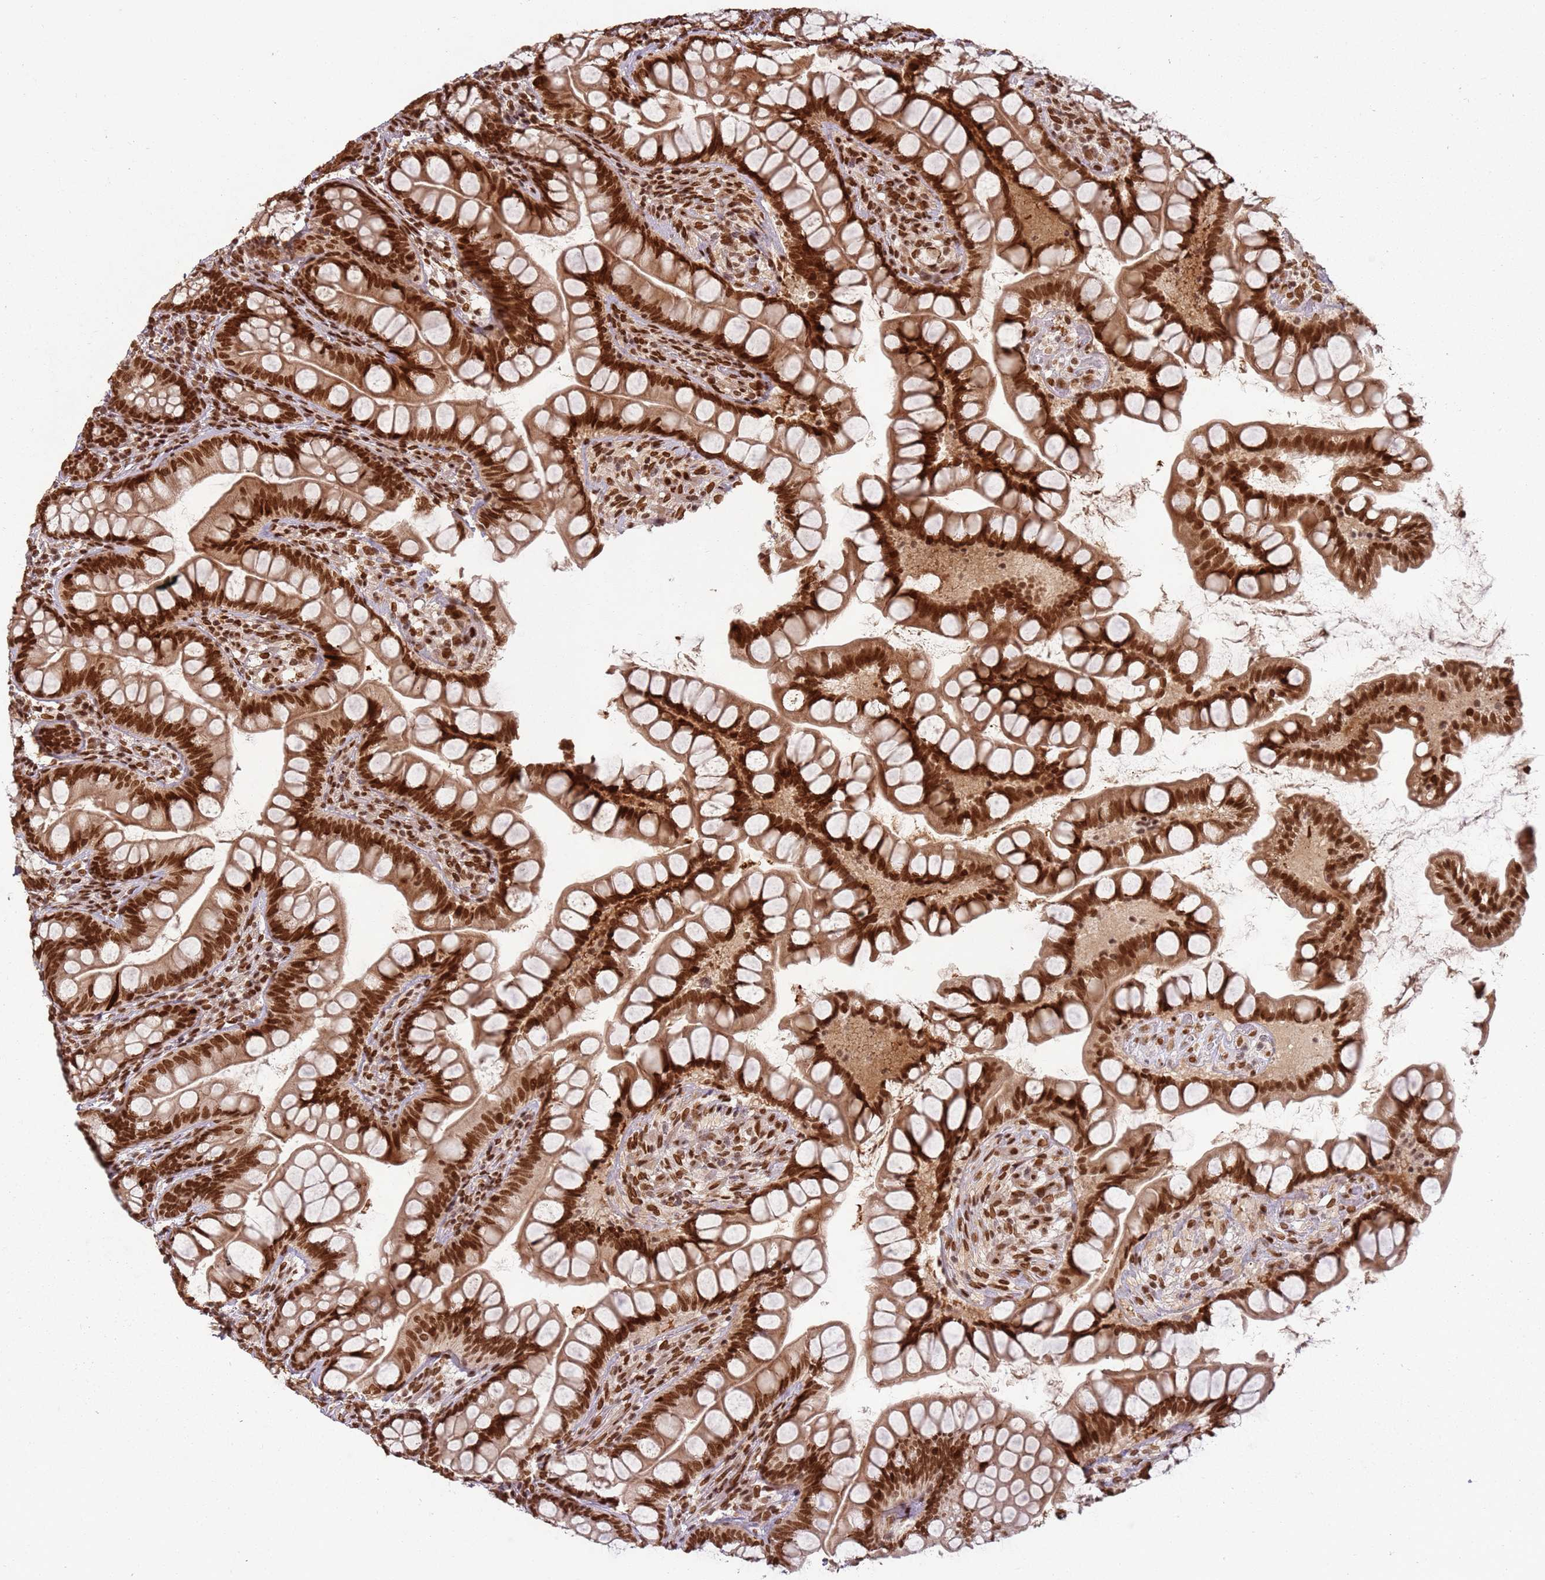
{"staining": {"intensity": "strong", "quantity": ">75%", "location": "nuclear"}, "tissue": "small intestine", "cell_type": "Glandular cells", "image_type": "normal", "snomed": [{"axis": "morphology", "description": "Normal tissue, NOS"}, {"axis": "topography", "description": "Small intestine"}], "caption": "Immunohistochemical staining of normal human small intestine shows >75% levels of strong nuclear protein staining in about >75% of glandular cells.", "gene": "TENT4A", "patient": {"sex": "male", "age": 70}}